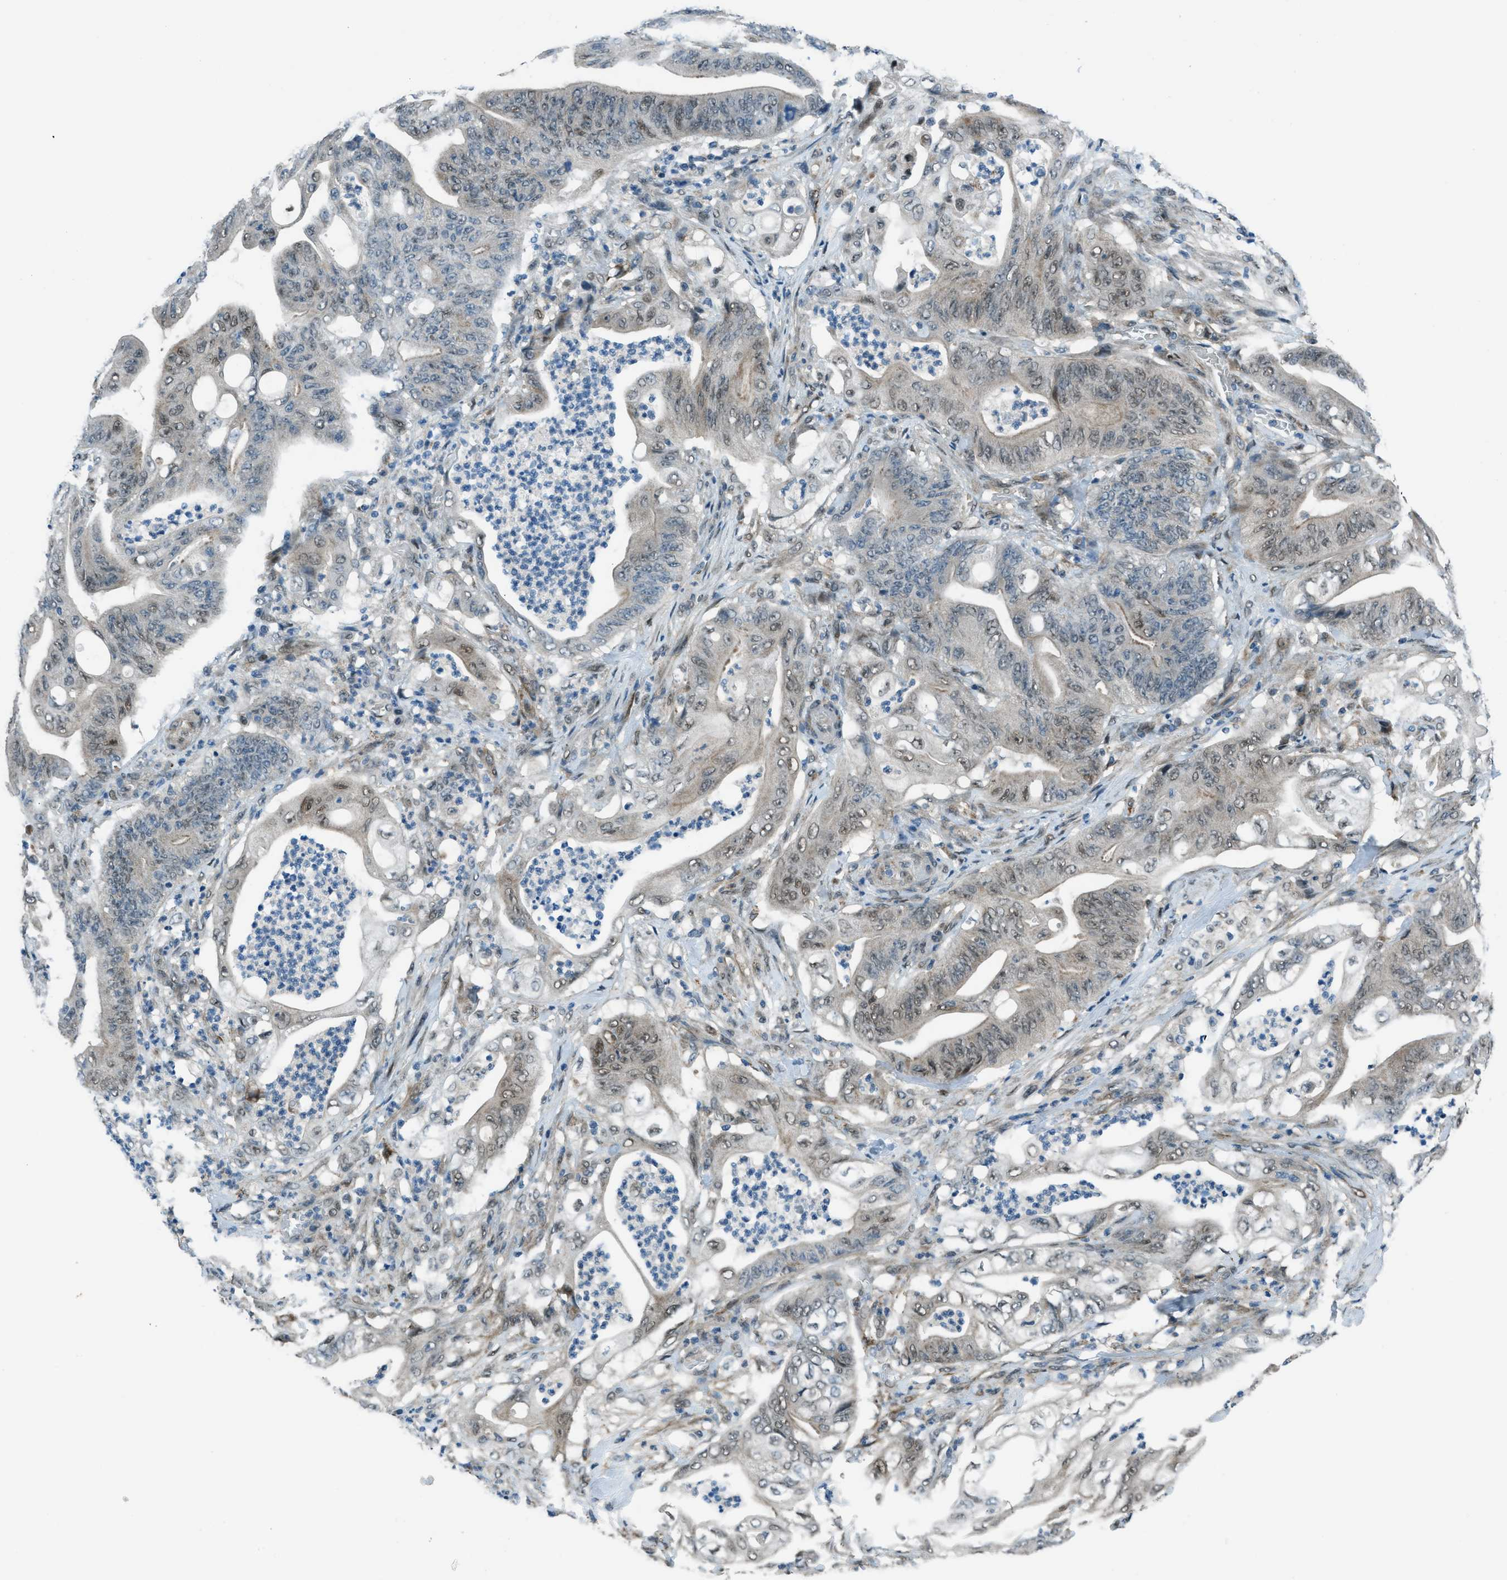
{"staining": {"intensity": "weak", "quantity": "25%-75%", "location": "nuclear"}, "tissue": "stomach cancer", "cell_type": "Tumor cells", "image_type": "cancer", "snomed": [{"axis": "morphology", "description": "Adenocarcinoma, NOS"}, {"axis": "topography", "description": "Stomach"}], "caption": "DAB immunohistochemical staining of human stomach adenocarcinoma demonstrates weak nuclear protein staining in approximately 25%-75% of tumor cells.", "gene": "NPEPL1", "patient": {"sex": "female", "age": 73}}